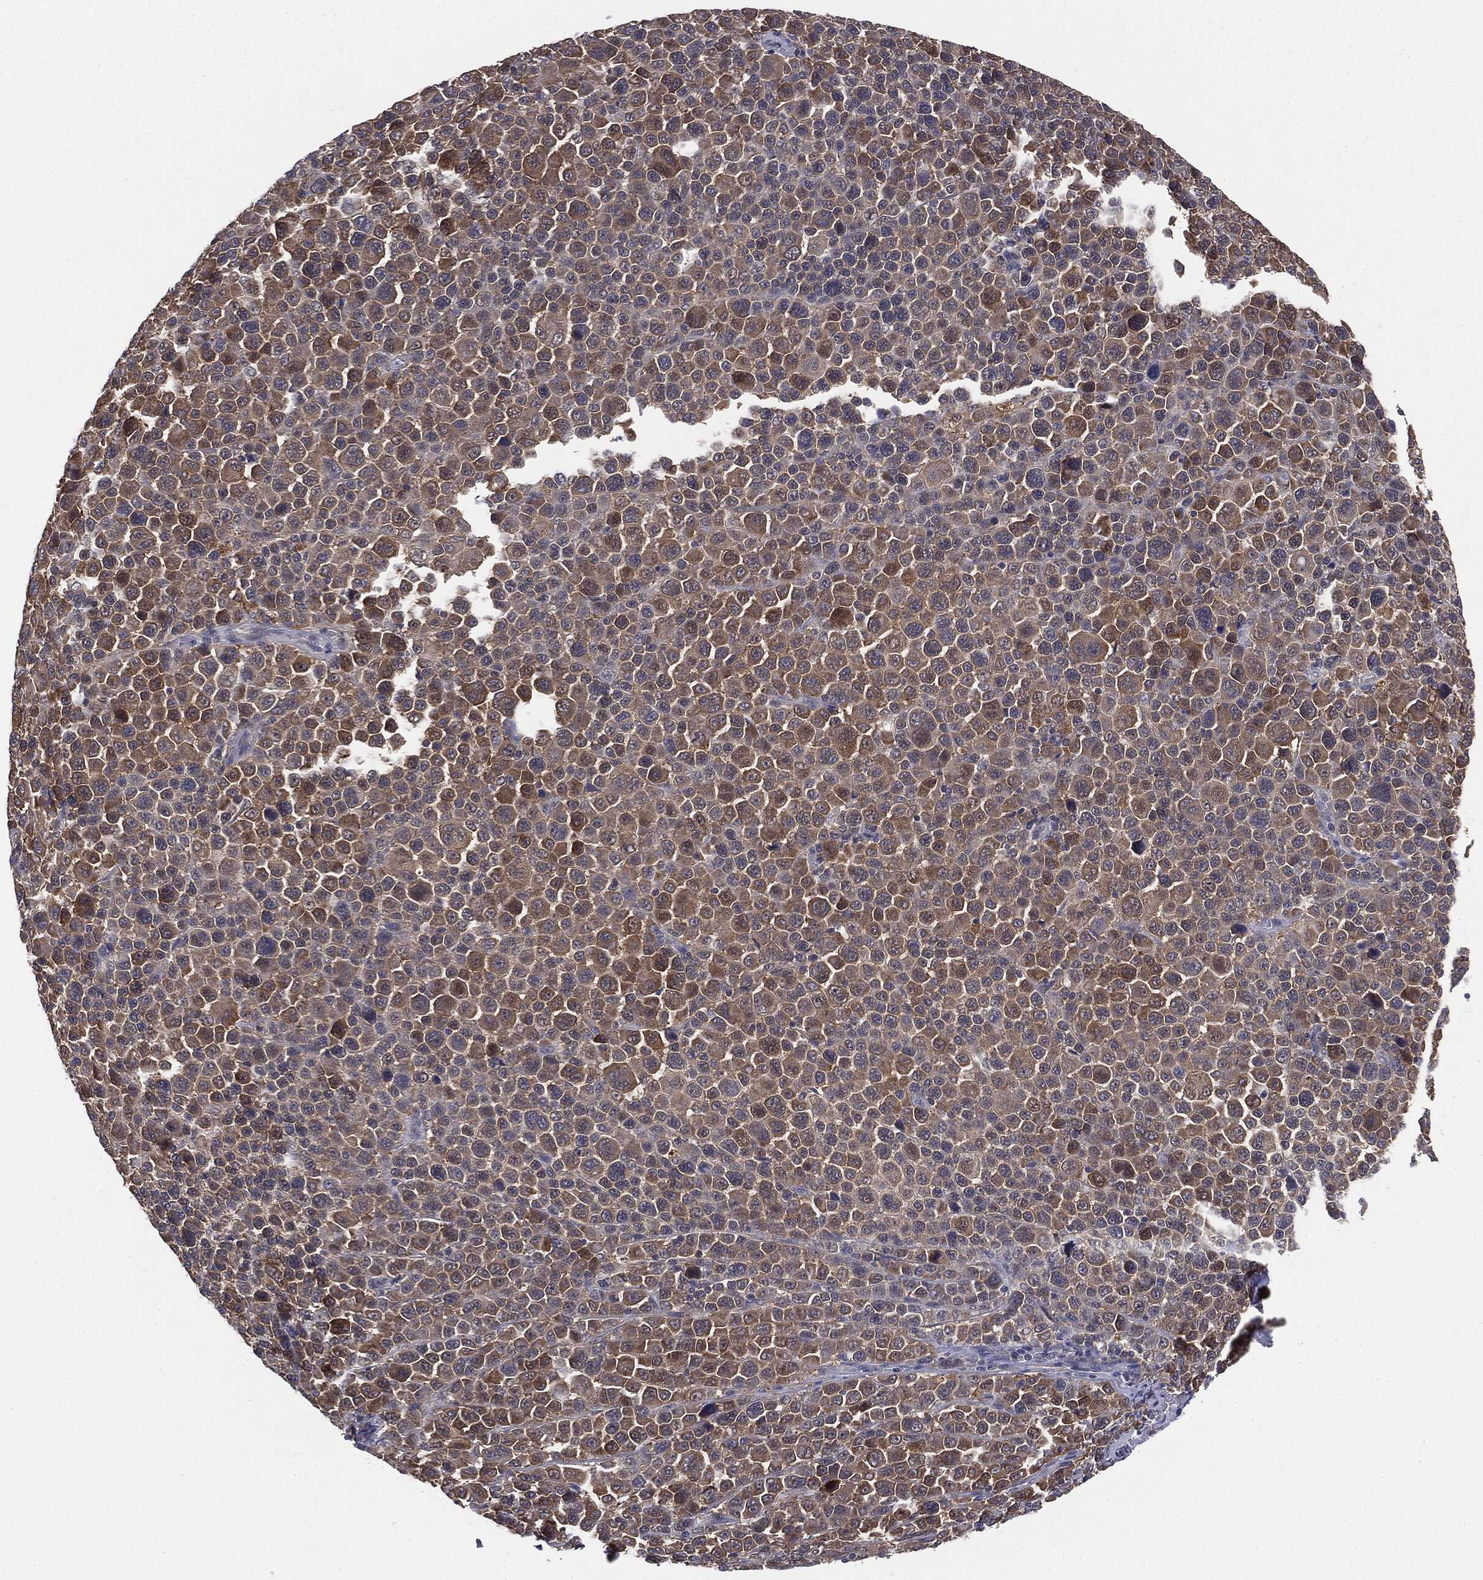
{"staining": {"intensity": "moderate", "quantity": ">75%", "location": "cytoplasmic/membranous"}, "tissue": "melanoma", "cell_type": "Tumor cells", "image_type": "cancer", "snomed": [{"axis": "morphology", "description": "Malignant melanoma, NOS"}, {"axis": "topography", "description": "Skin"}], "caption": "Brown immunohistochemical staining in malignant melanoma reveals moderate cytoplasmic/membranous positivity in about >75% of tumor cells.", "gene": "KRT7", "patient": {"sex": "female", "age": 57}}